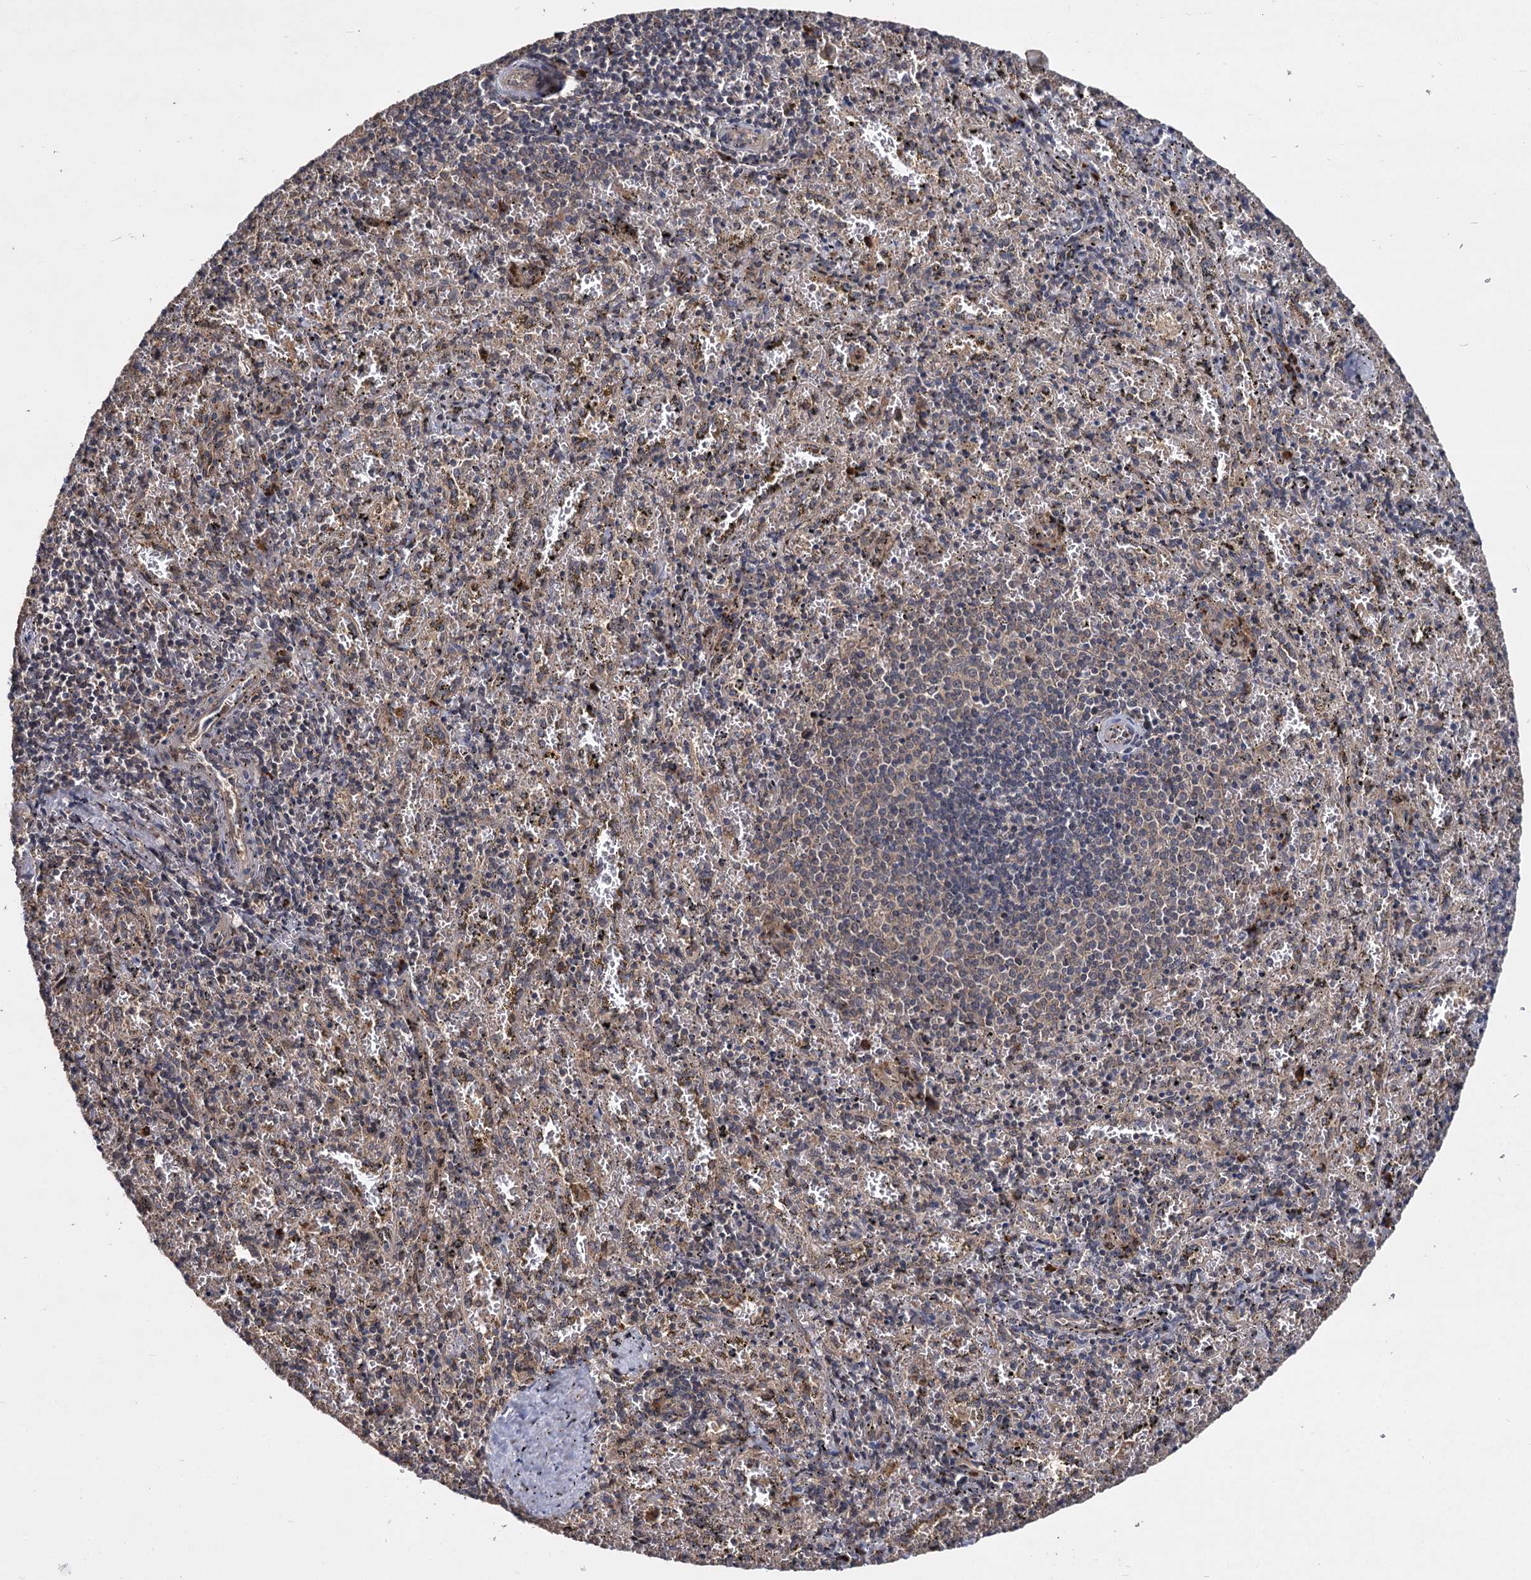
{"staining": {"intensity": "moderate", "quantity": "<25%", "location": "cytoplasmic/membranous"}, "tissue": "spleen", "cell_type": "Cells in red pulp", "image_type": "normal", "snomed": [{"axis": "morphology", "description": "Normal tissue, NOS"}, {"axis": "topography", "description": "Spleen"}], "caption": "Protein staining reveals moderate cytoplasmic/membranous staining in approximately <25% of cells in red pulp in normal spleen.", "gene": "INPPL1", "patient": {"sex": "male", "age": 11}}